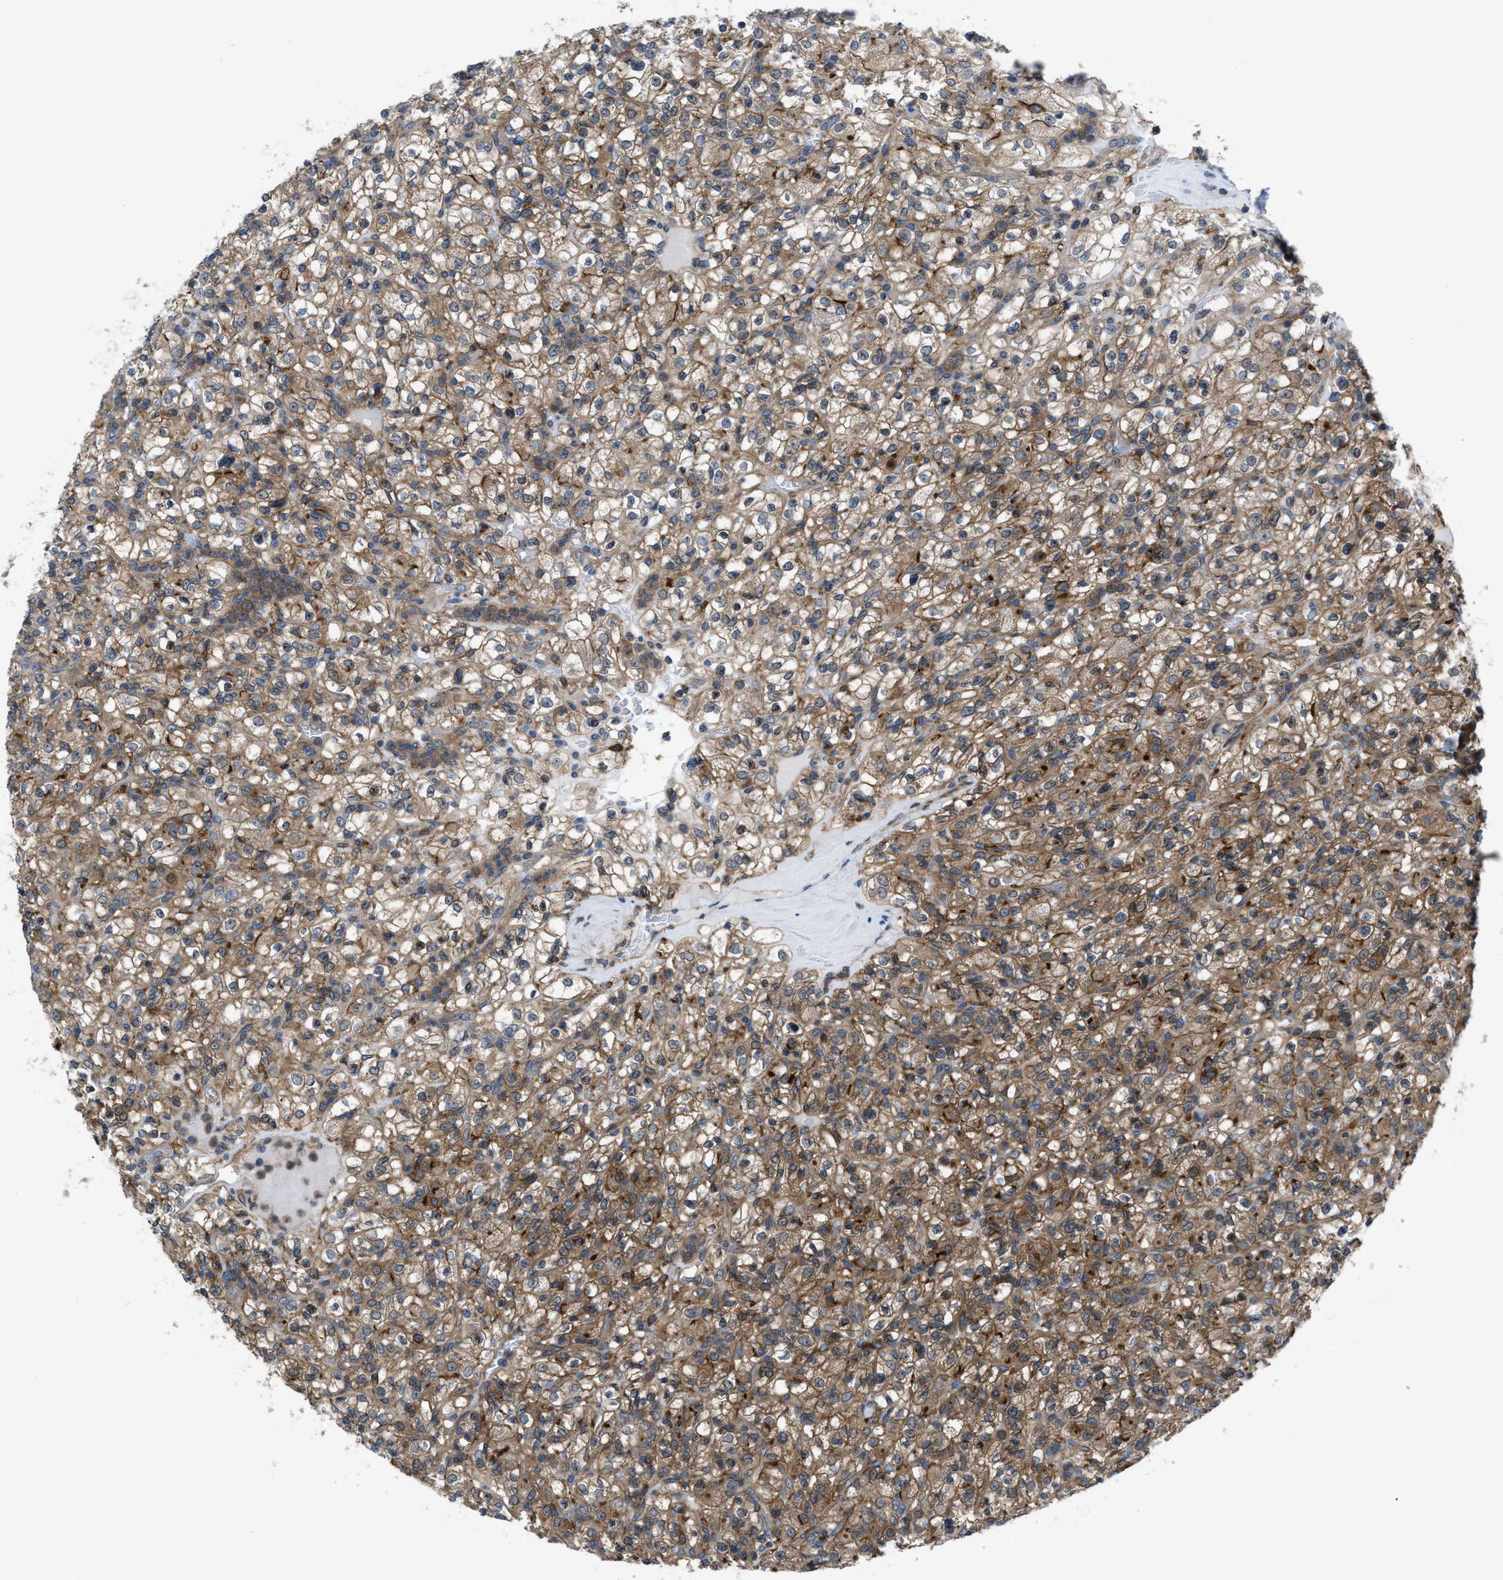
{"staining": {"intensity": "moderate", "quantity": ">75%", "location": "cytoplasmic/membranous"}, "tissue": "renal cancer", "cell_type": "Tumor cells", "image_type": "cancer", "snomed": [{"axis": "morphology", "description": "Normal tissue, NOS"}, {"axis": "morphology", "description": "Adenocarcinoma, NOS"}, {"axis": "topography", "description": "Kidney"}], "caption": "Adenocarcinoma (renal) was stained to show a protein in brown. There is medium levels of moderate cytoplasmic/membranous staining in about >75% of tumor cells. (DAB = brown stain, brightfield microscopy at high magnification).", "gene": "MYO18A", "patient": {"sex": "female", "age": 72}}